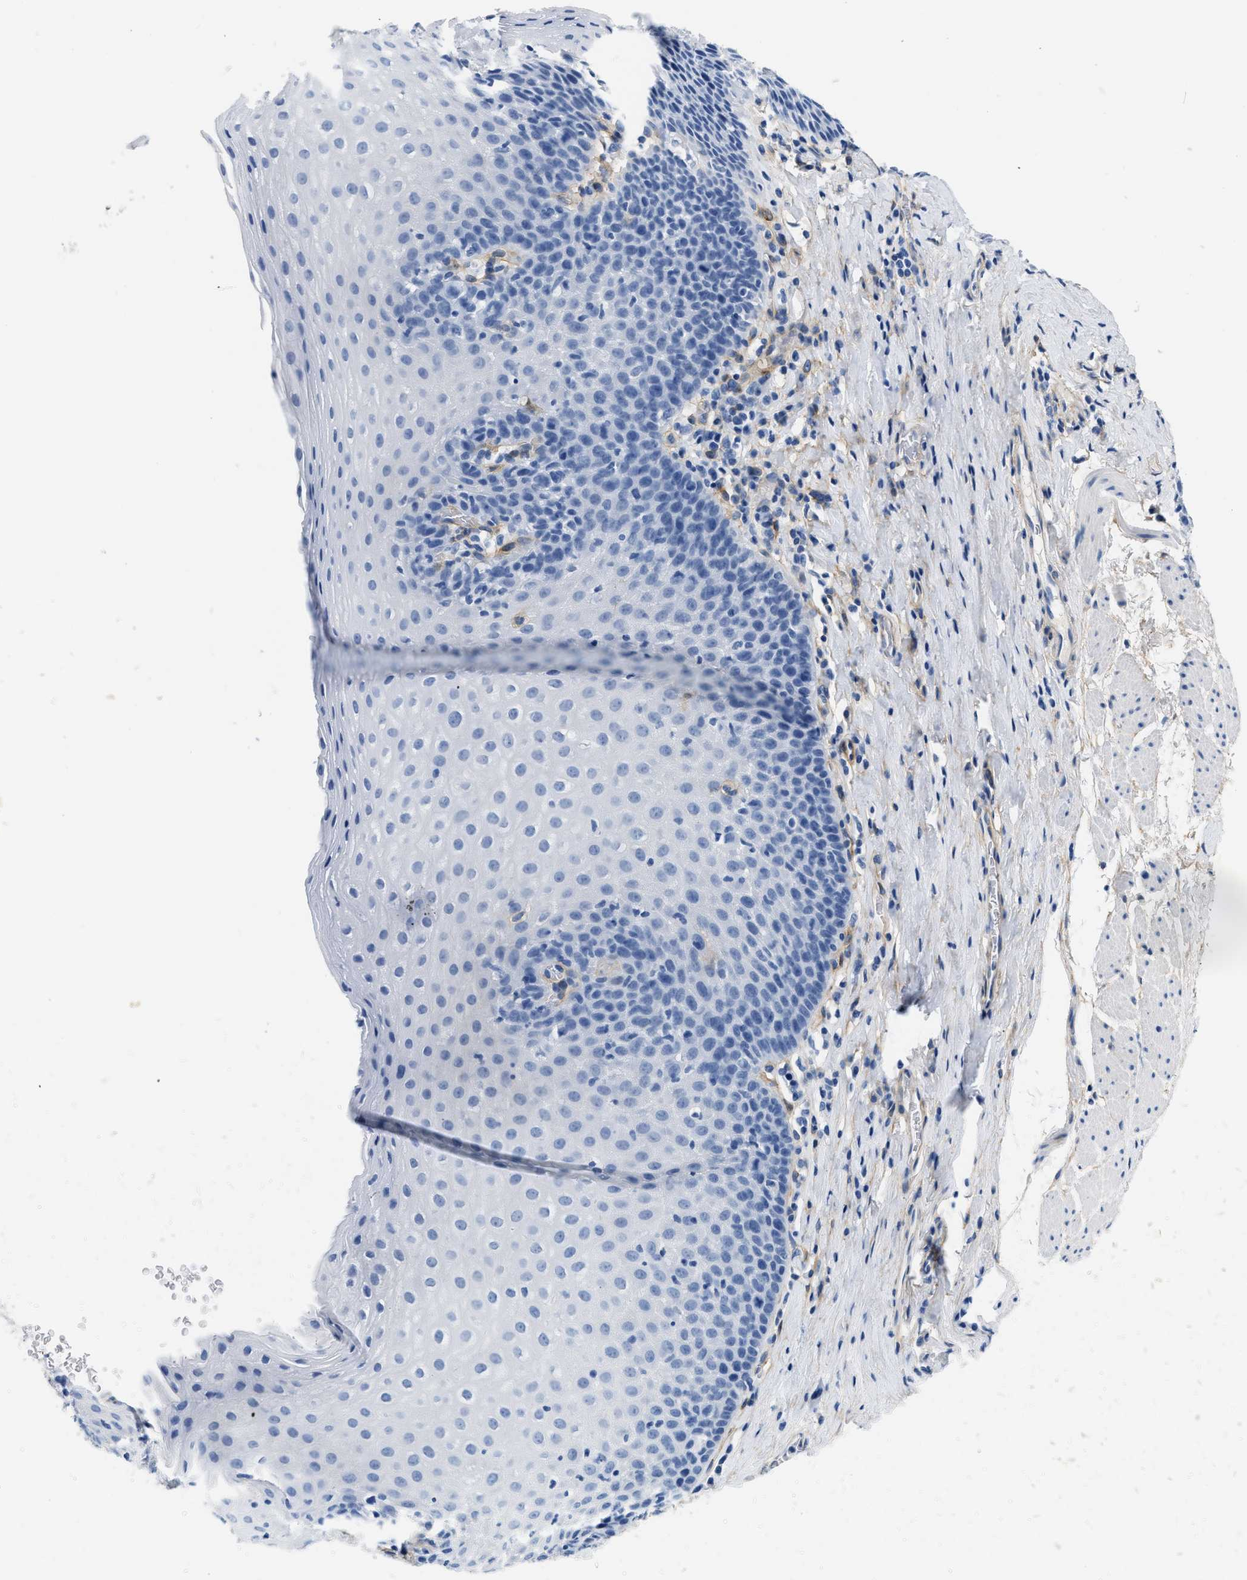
{"staining": {"intensity": "negative", "quantity": "none", "location": "none"}, "tissue": "esophagus", "cell_type": "Squamous epithelial cells", "image_type": "normal", "snomed": [{"axis": "morphology", "description": "Normal tissue, NOS"}, {"axis": "topography", "description": "Esophagus"}], "caption": "Immunohistochemical staining of normal human esophagus displays no significant expression in squamous epithelial cells. The staining was performed using DAB to visualize the protein expression in brown, while the nuclei were stained in blue with hematoxylin (Magnification: 20x).", "gene": "PDGFRB", "patient": {"sex": "female", "age": 61}}